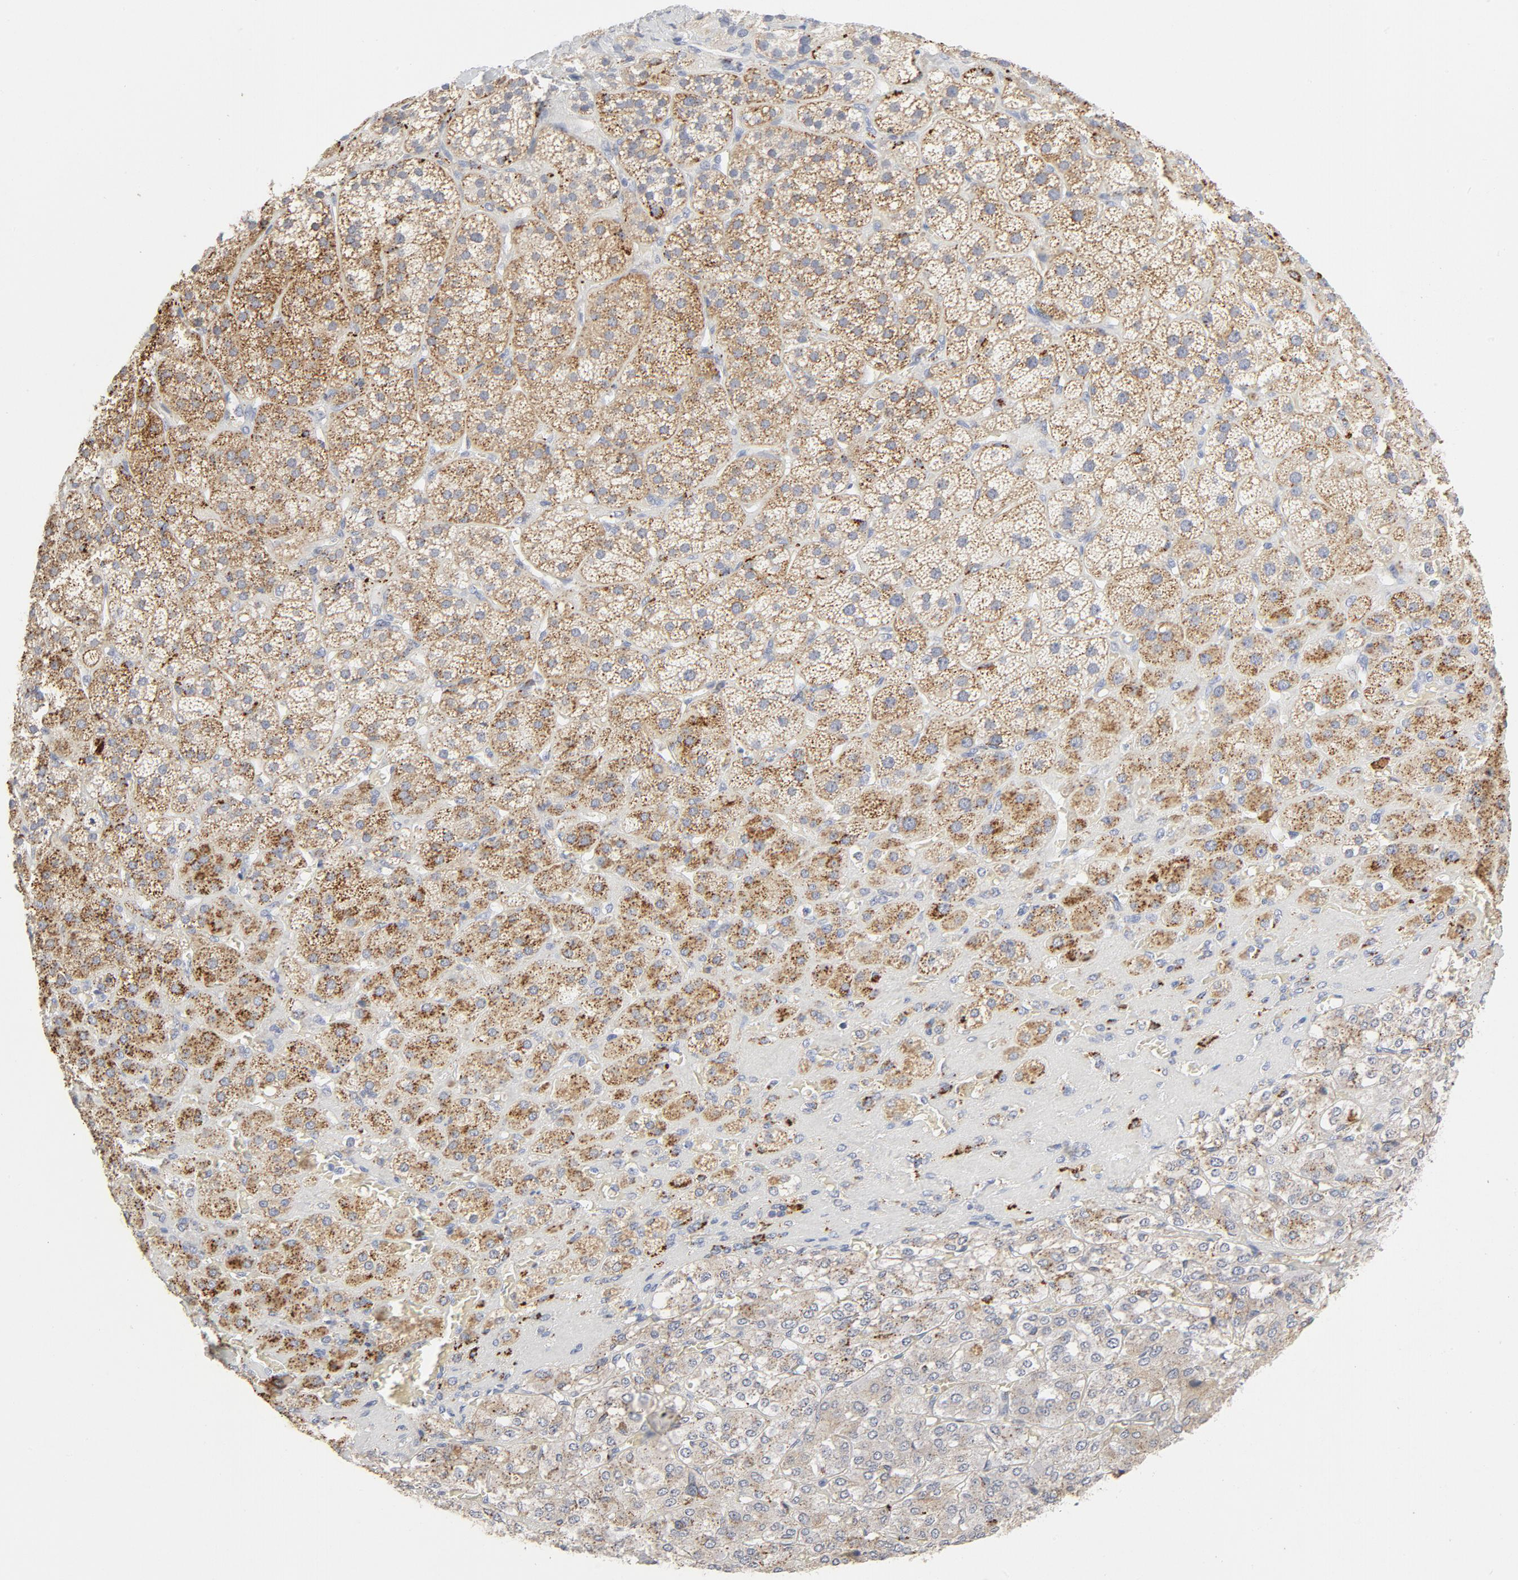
{"staining": {"intensity": "strong", "quantity": ">75%", "location": "cytoplasmic/membranous"}, "tissue": "adrenal gland", "cell_type": "Glandular cells", "image_type": "normal", "snomed": [{"axis": "morphology", "description": "Normal tissue, NOS"}, {"axis": "topography", "description": "Adrenal gland"}], "caption": "An image of adrenal gland stained for a protein displays strong cytoplasmic/membranous brown staining in glandular cells. (brown staining indicates protein expression, while blue staining denotes nuclei).", "gene": "MAGEB17", "patient": {"sex": "female", "age": 71}}